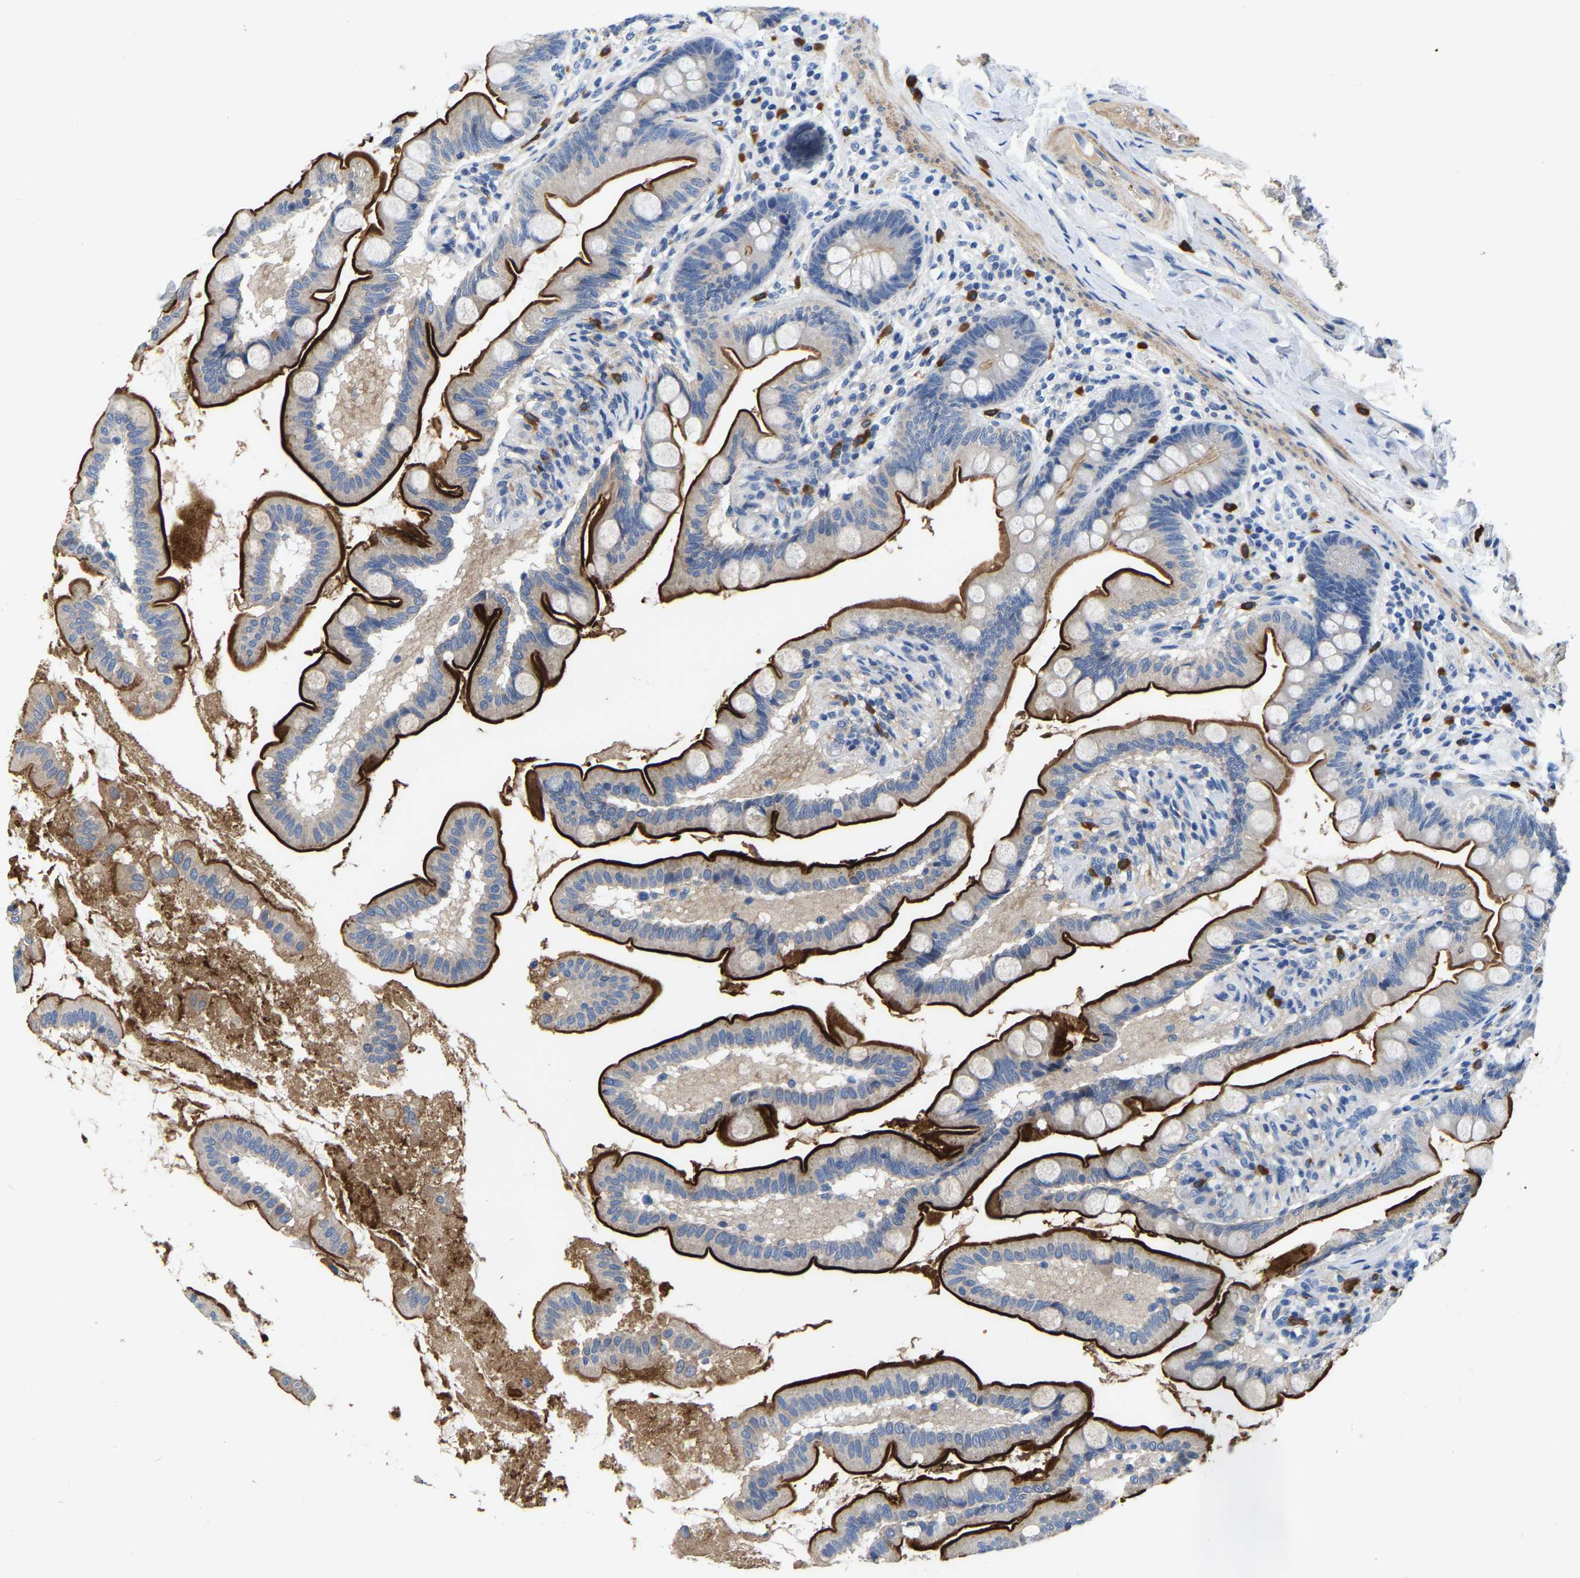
{"staining": {"intensity": "strong", "quantity": ">75%", "location": "cytoplasmic/membranous"}, "tissue": "small intestine", "cell_type": "Glandular cells", "image_type": "normal", "snomed": [{"axis": "morphology", "description": "Normal tissue, NOS"}, {"axis": "topography", "description": "Small intestine"}], "caption": "Strong cytoplasmic/membranous expression for a protein is identified in about >75% of glandular cells of unremarkable small intestine using IHC.", "gene": "RAB27B", "patient": {"sex": "female", "age": 56}}